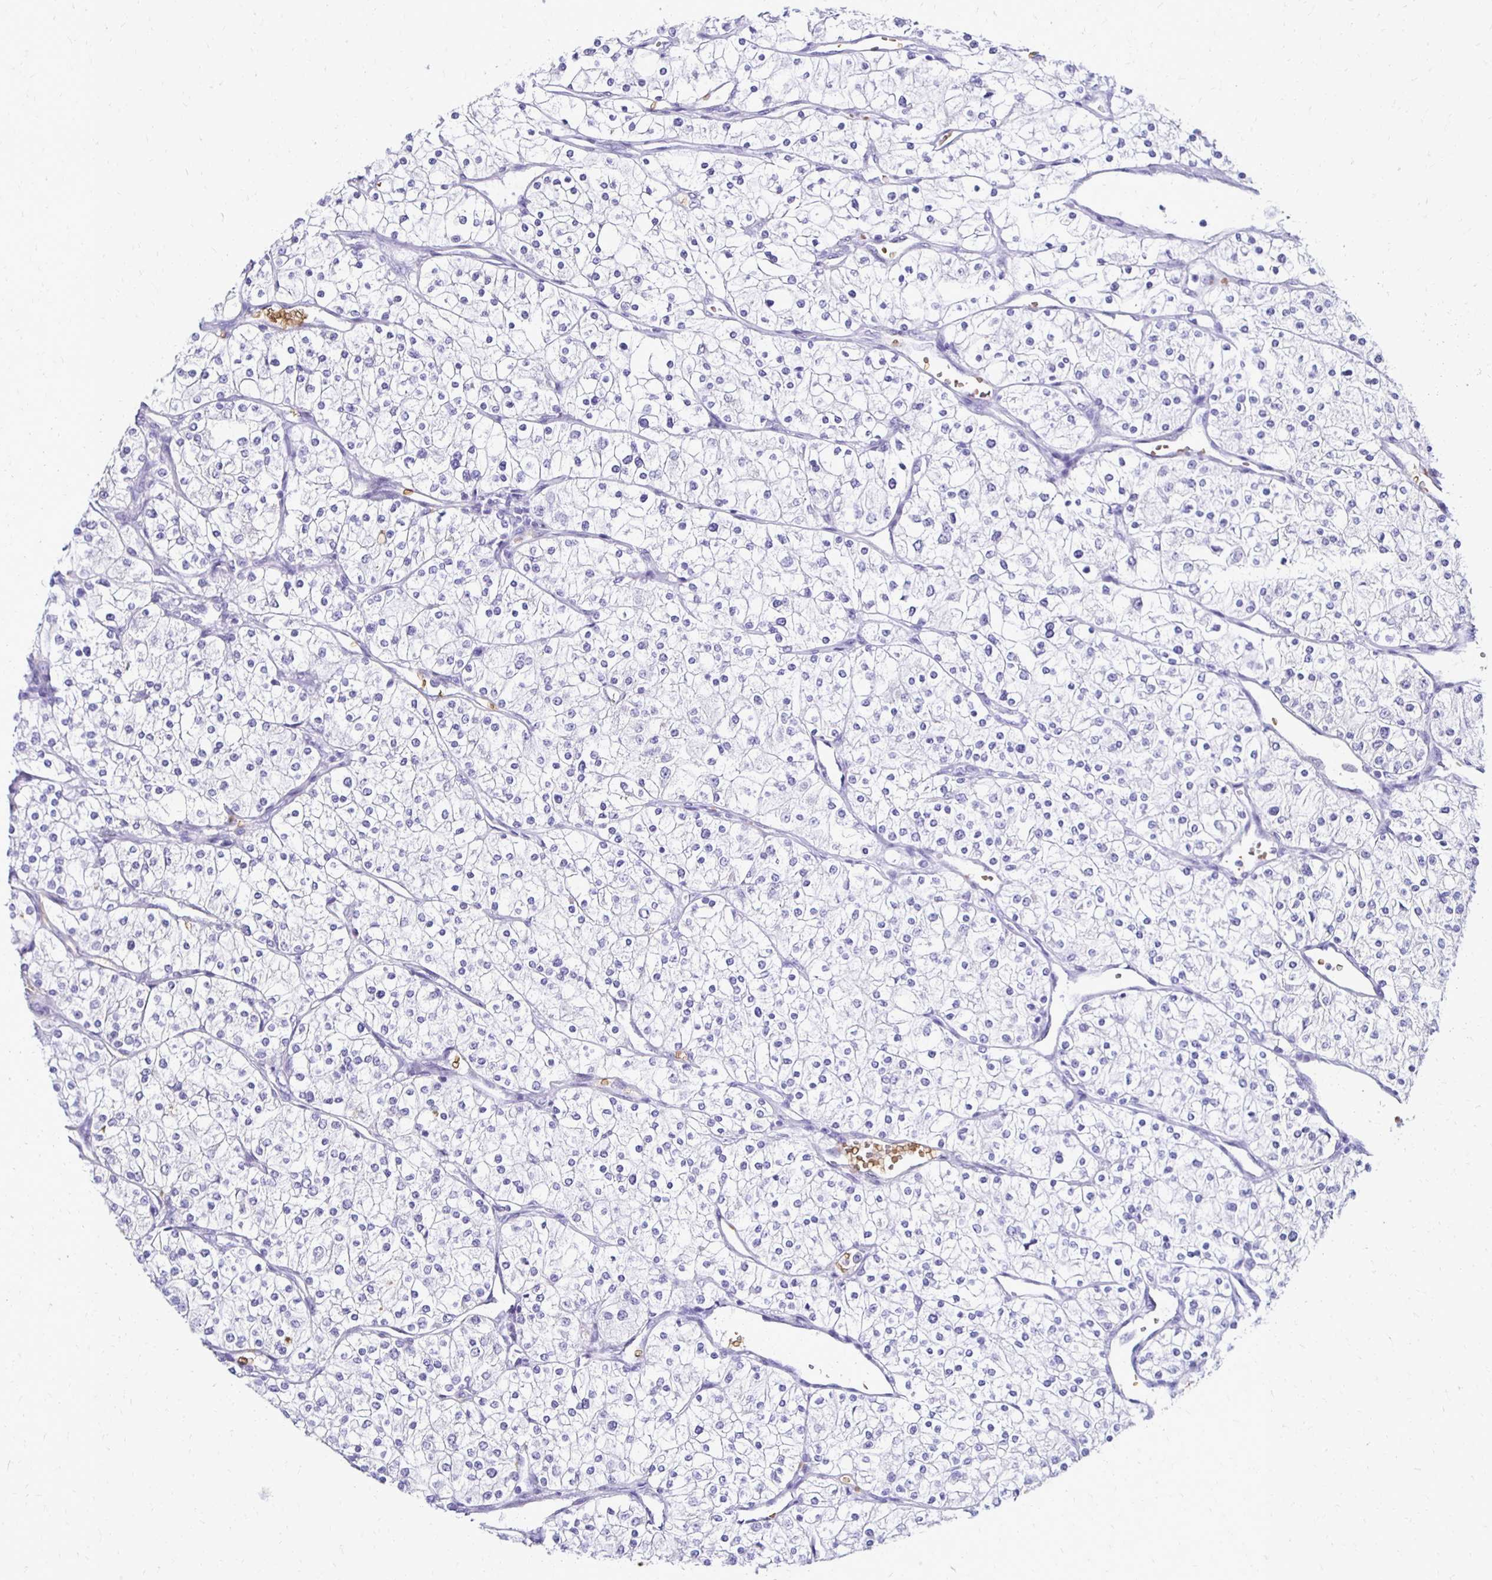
{"staining": {"intensity": "negative", "quantity": "none", "location": "none"}, "tissue": "renal cancer", "cell_type": "Tumor cells", "image_type": "cancer", "snomed": [{"axis": "morphology", "description": "Adenocarcinoma, NOS"}, {"axis": "topography", "description": "Kidney"}], "caption": "Tumor cells are negative for protein expression in human renal cancer. The staining was performed using DAB to visualize the protein expression in brown, while the nuclei were stained in blue with hematoxylin (Magnification: 20x).", "gene": "RHBDL3", "patient": {"sex": "male", "age": 80}}